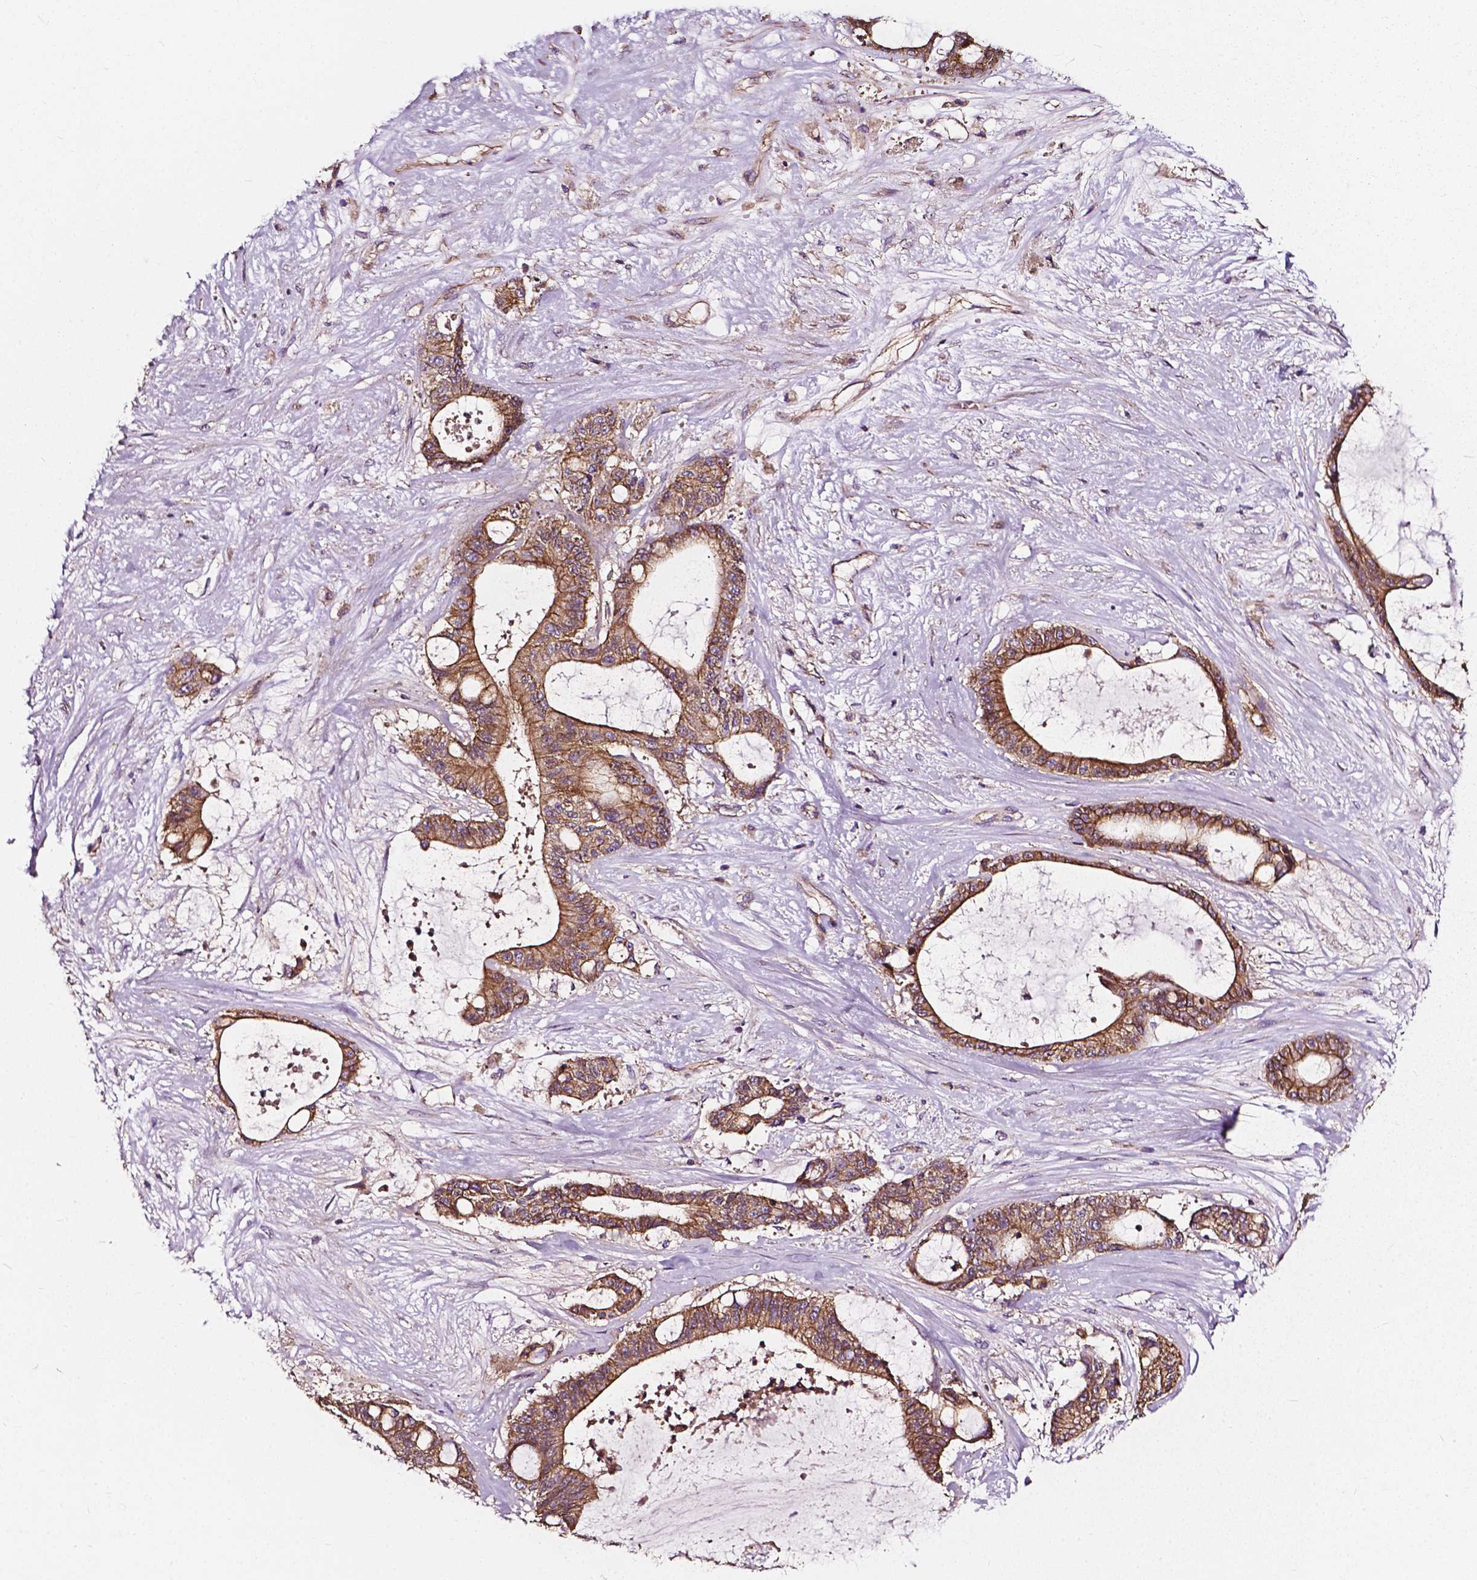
{"staining": {"intensity": "moderate", "quantity": ">75%", "location": "cytoplasmic/membranous"}, "tissue": "liver cancer", "cell_type": "Tumor cells", "image_type": "cancer", "snomed": [{"axis": "morphology", "description": "Normal tissue, NOS"}, {"axis": "morphology", "description": "Cholangiocarcinoma"}, {"axis": "topography", "description": "Liver"}, {"axis": "topography", "description": "Peripheral nerve tissue"}], "caption": "Cholangiocarcinoma (liver) stained with DAB immunohistochemistry (IHC) demonstrates medium levels of moderate cytoplasmic/membranous expression in approximately >75% of tumor cells.", "gene": "ATG16L1", "patient": {"sex": "female", "age": 73}}